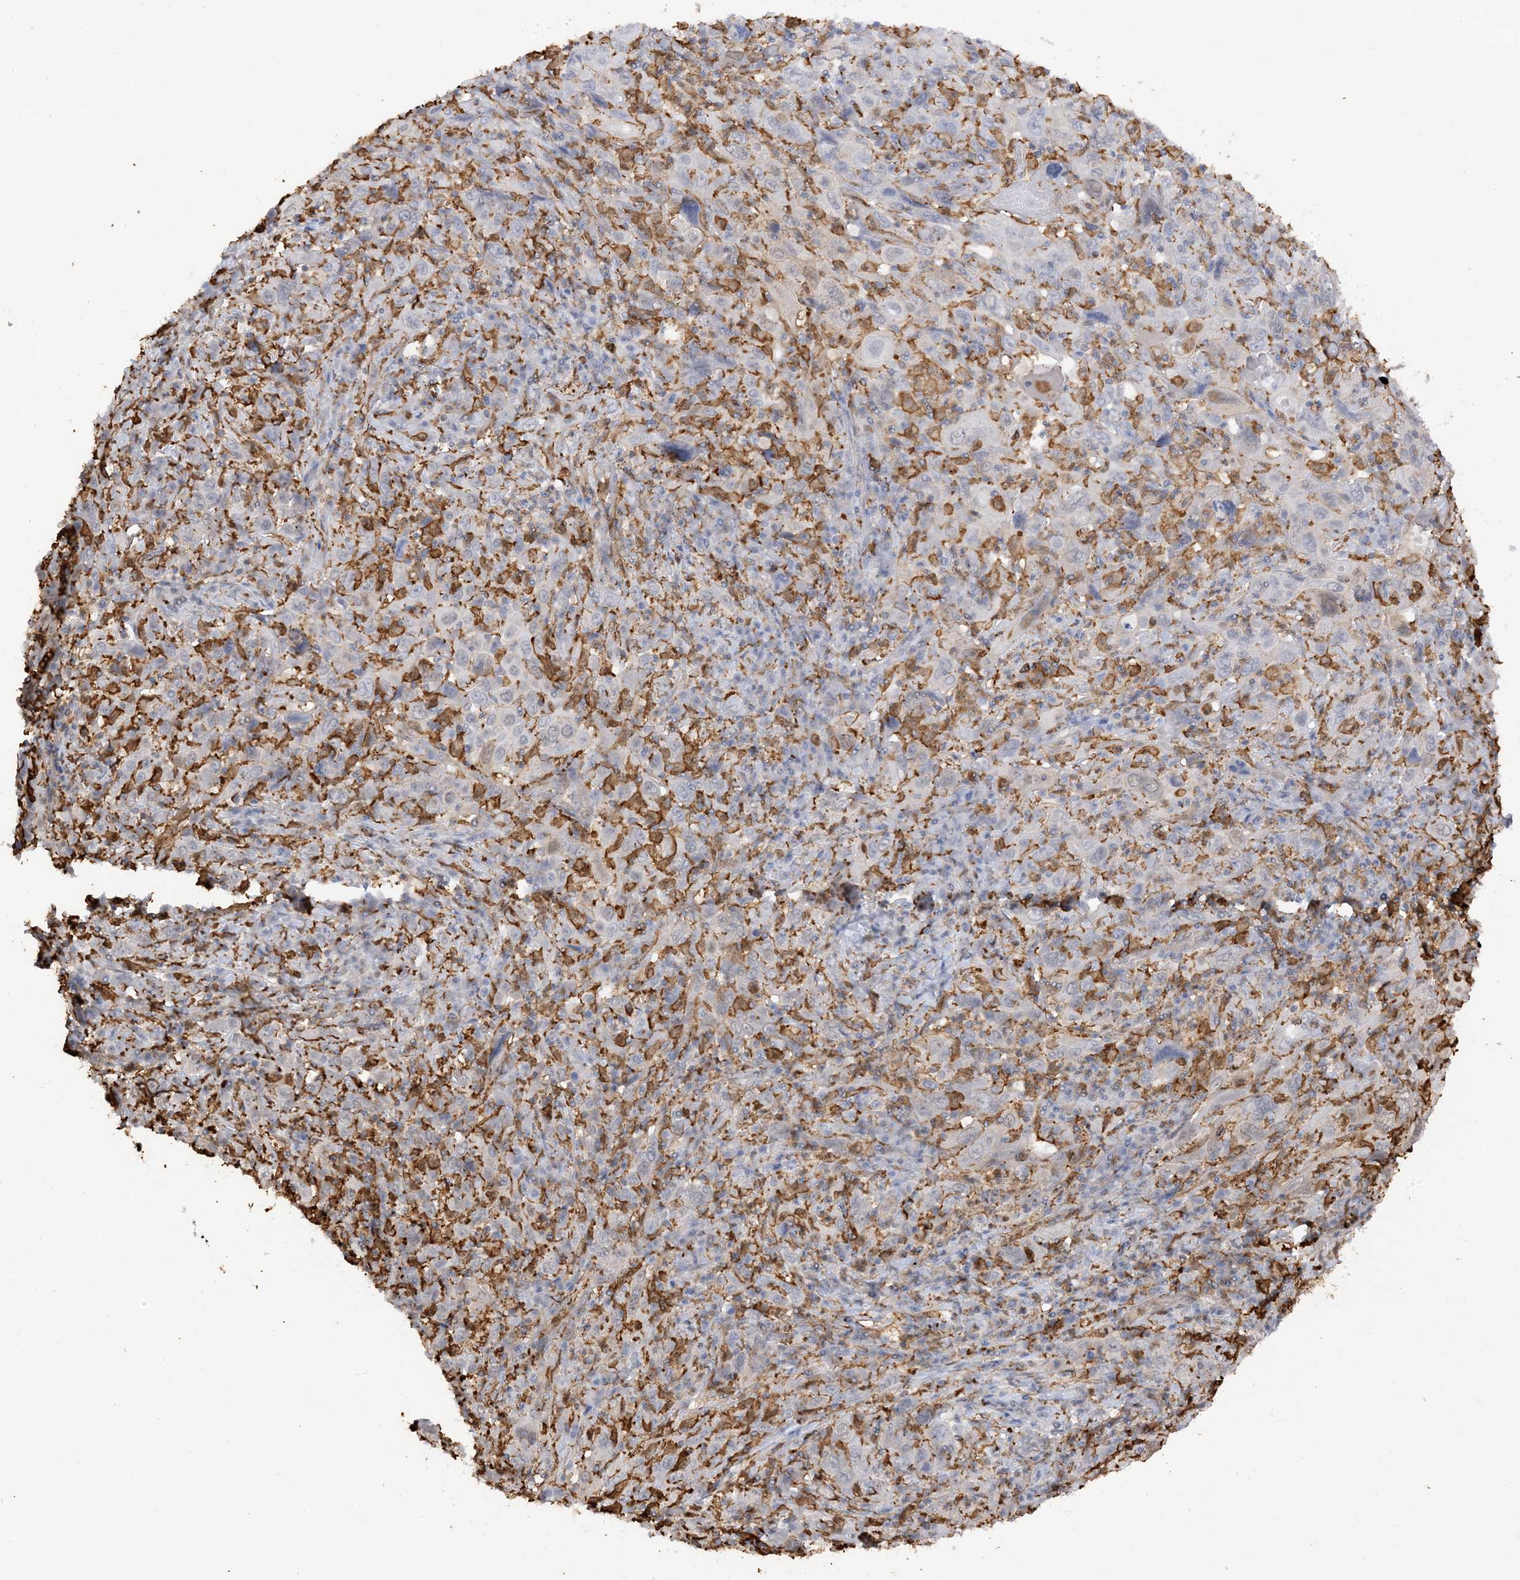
{"staining": {"intensity": "negative", "quantity": "none", "location": "none"}, "tissue": "cervical cancer", "cell_type": "Tumor cells", "image_type": "cancer", "snomed": [{"axis": "morphology", "description": "Squamous cell carcinoma, NOS"}, {"axis": "topography", "description": "Cervix"}], "caption": "Tumor cells show no significant positivity in cervical squamous cell carcinoma.", "gene": "PHACTR2", "patient": {"sex": "female", "age": 46}}